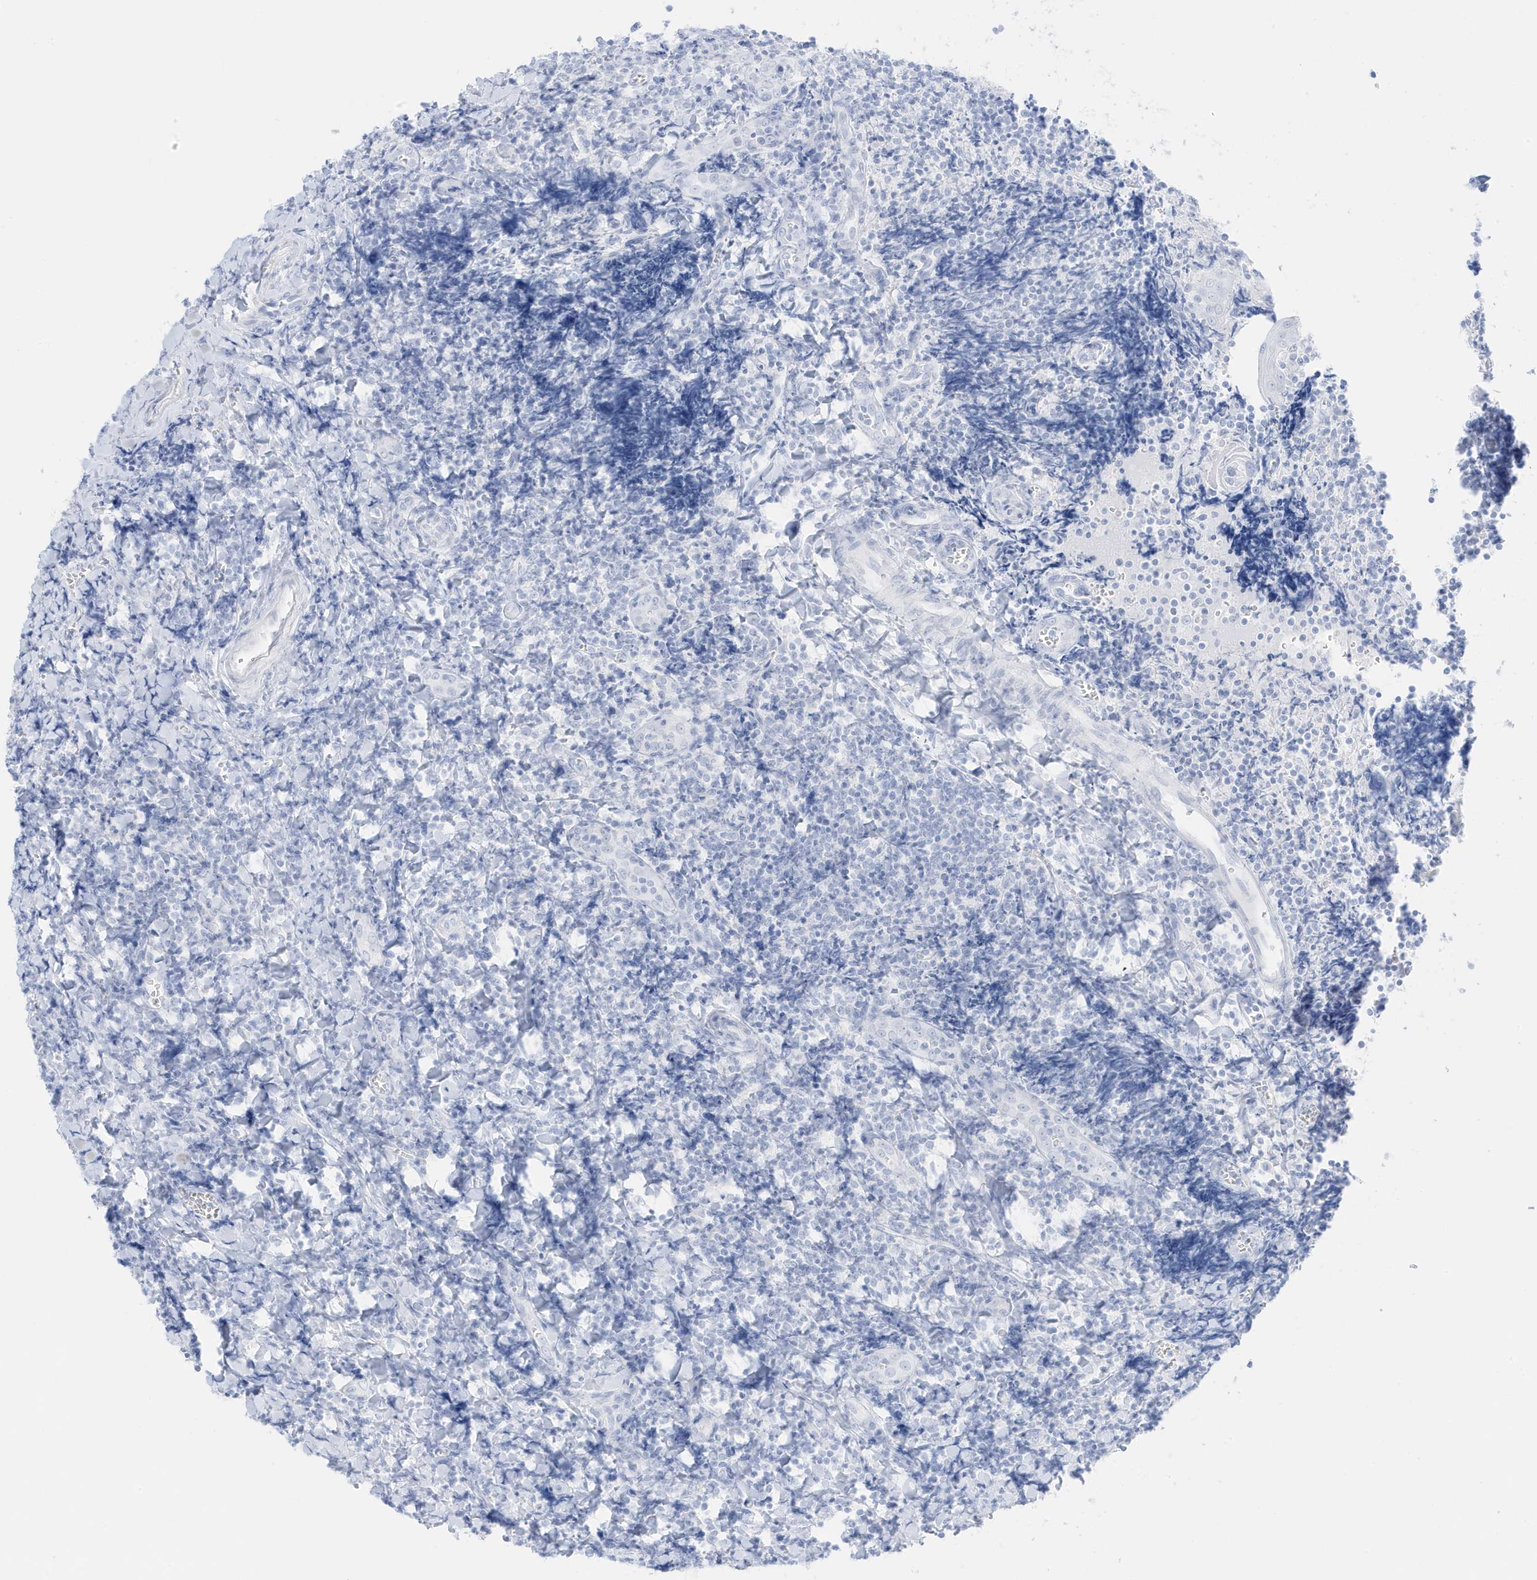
{"staining": {"intensity": "negative", "quantity": "none", "location": "none"}, "tissue": "tonsil", "cell_type": "Germinal center cells", "image_type": "normal", "snomed": [{"axis": "morphology", "description": "Normal tissue, NOS"}, {"axis": "topography", "description": "Tonsil"}], "caption": "DAB immunohistochemical staining of benign tonsil displays no significant expression in germinal center cells.", "gene": "SLC22A13", "patient": {"sex": "male", "age": 27}}